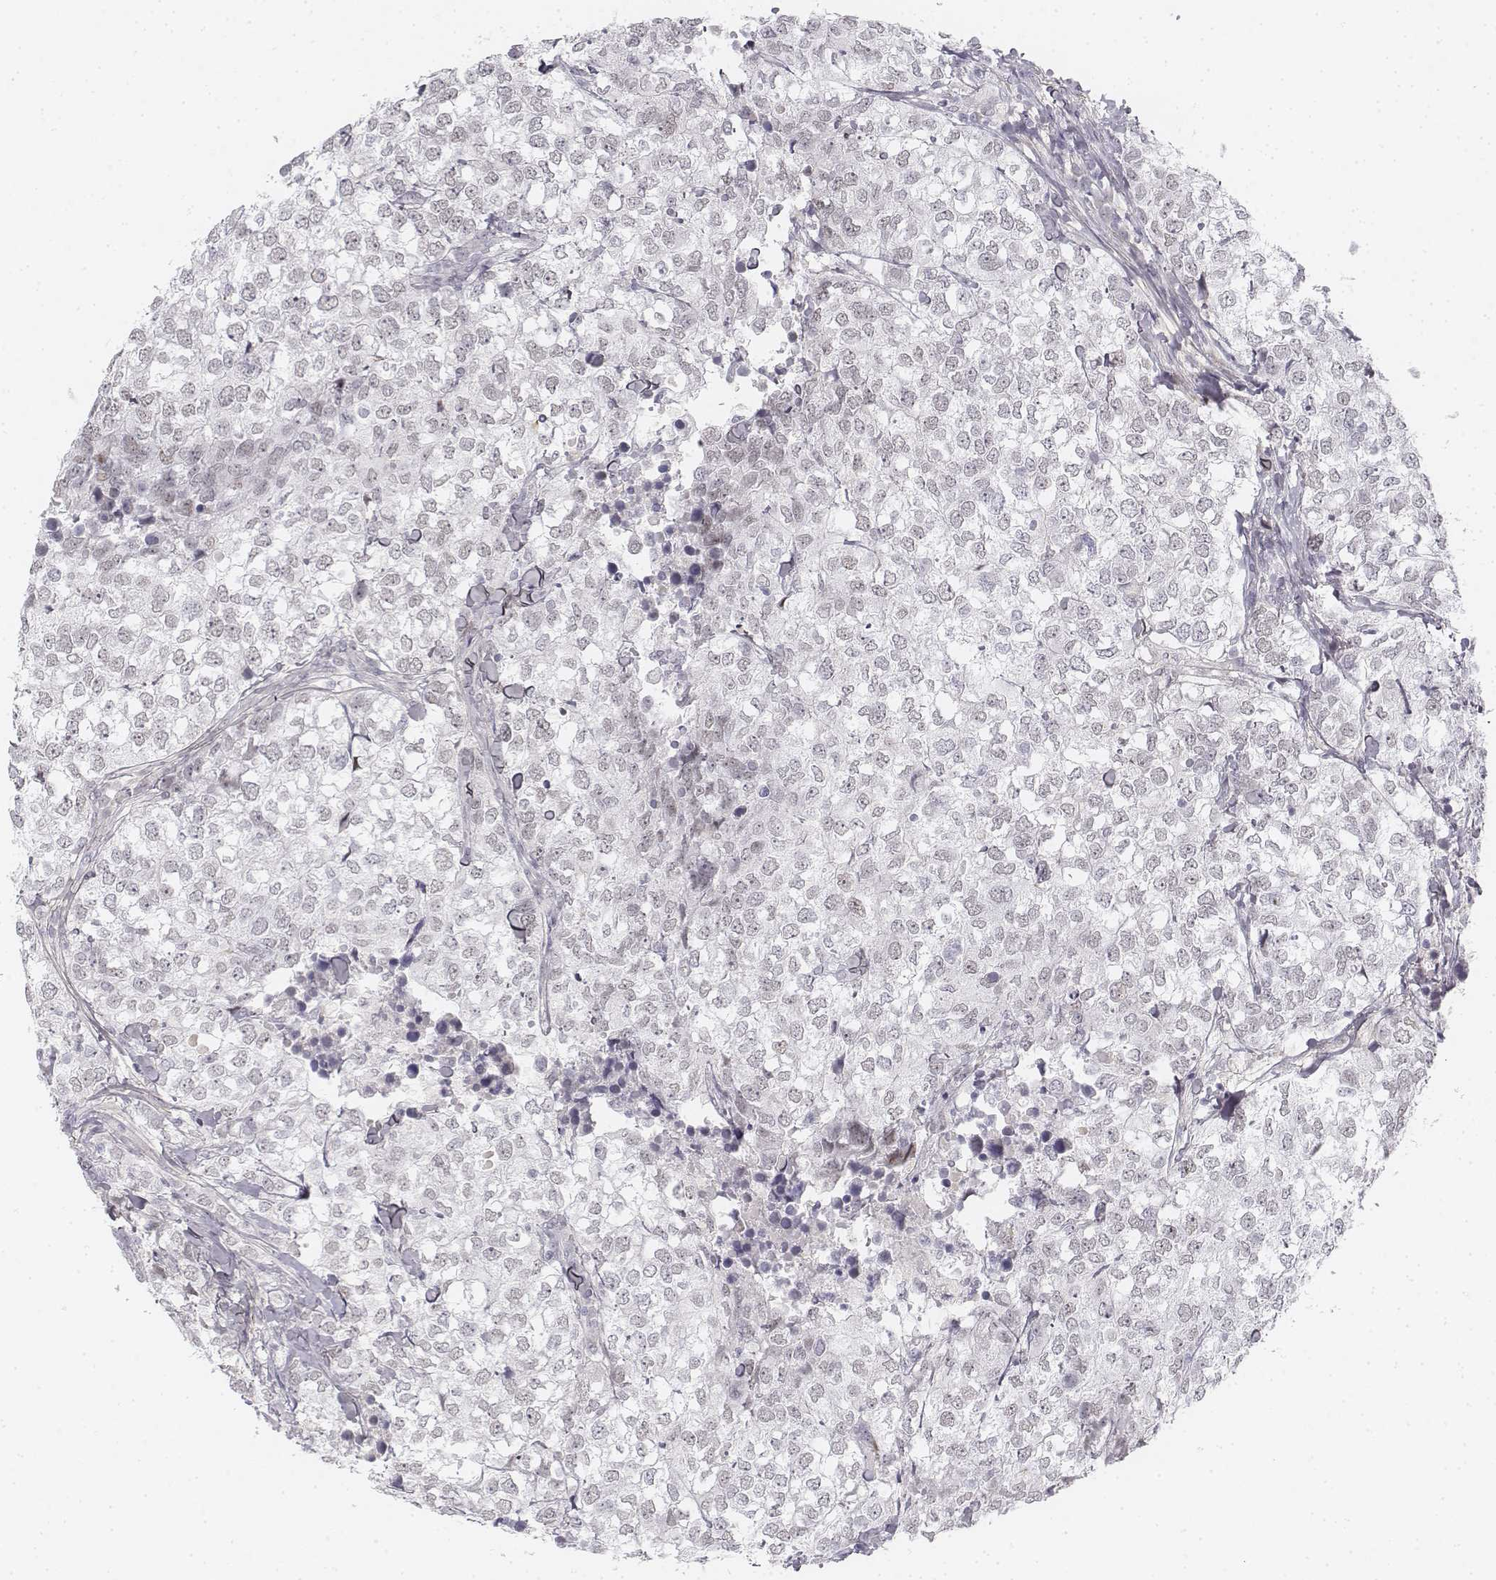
{"staining": {"intensity": "negative", "quantity": "none", "location": "none"}, "tissue": "breast cancer", "cell_type": "Tumor cells", "image_type": "cancer", "snomed": [{"axis": "morphology", "description": "Duct carcinoma"}, {"axis": "topography", "description": "Breast"}], "caption": "The histopathology image reveals no significant staining in tumor cells of breast intraductal carcinoma. (Stains: DAB IHC with hematoxylin counter stain, Microscopy: brightfield microscopy at high magnification).", "gene": "KRT84", "patient": {"sex": "female", "age": 30}}